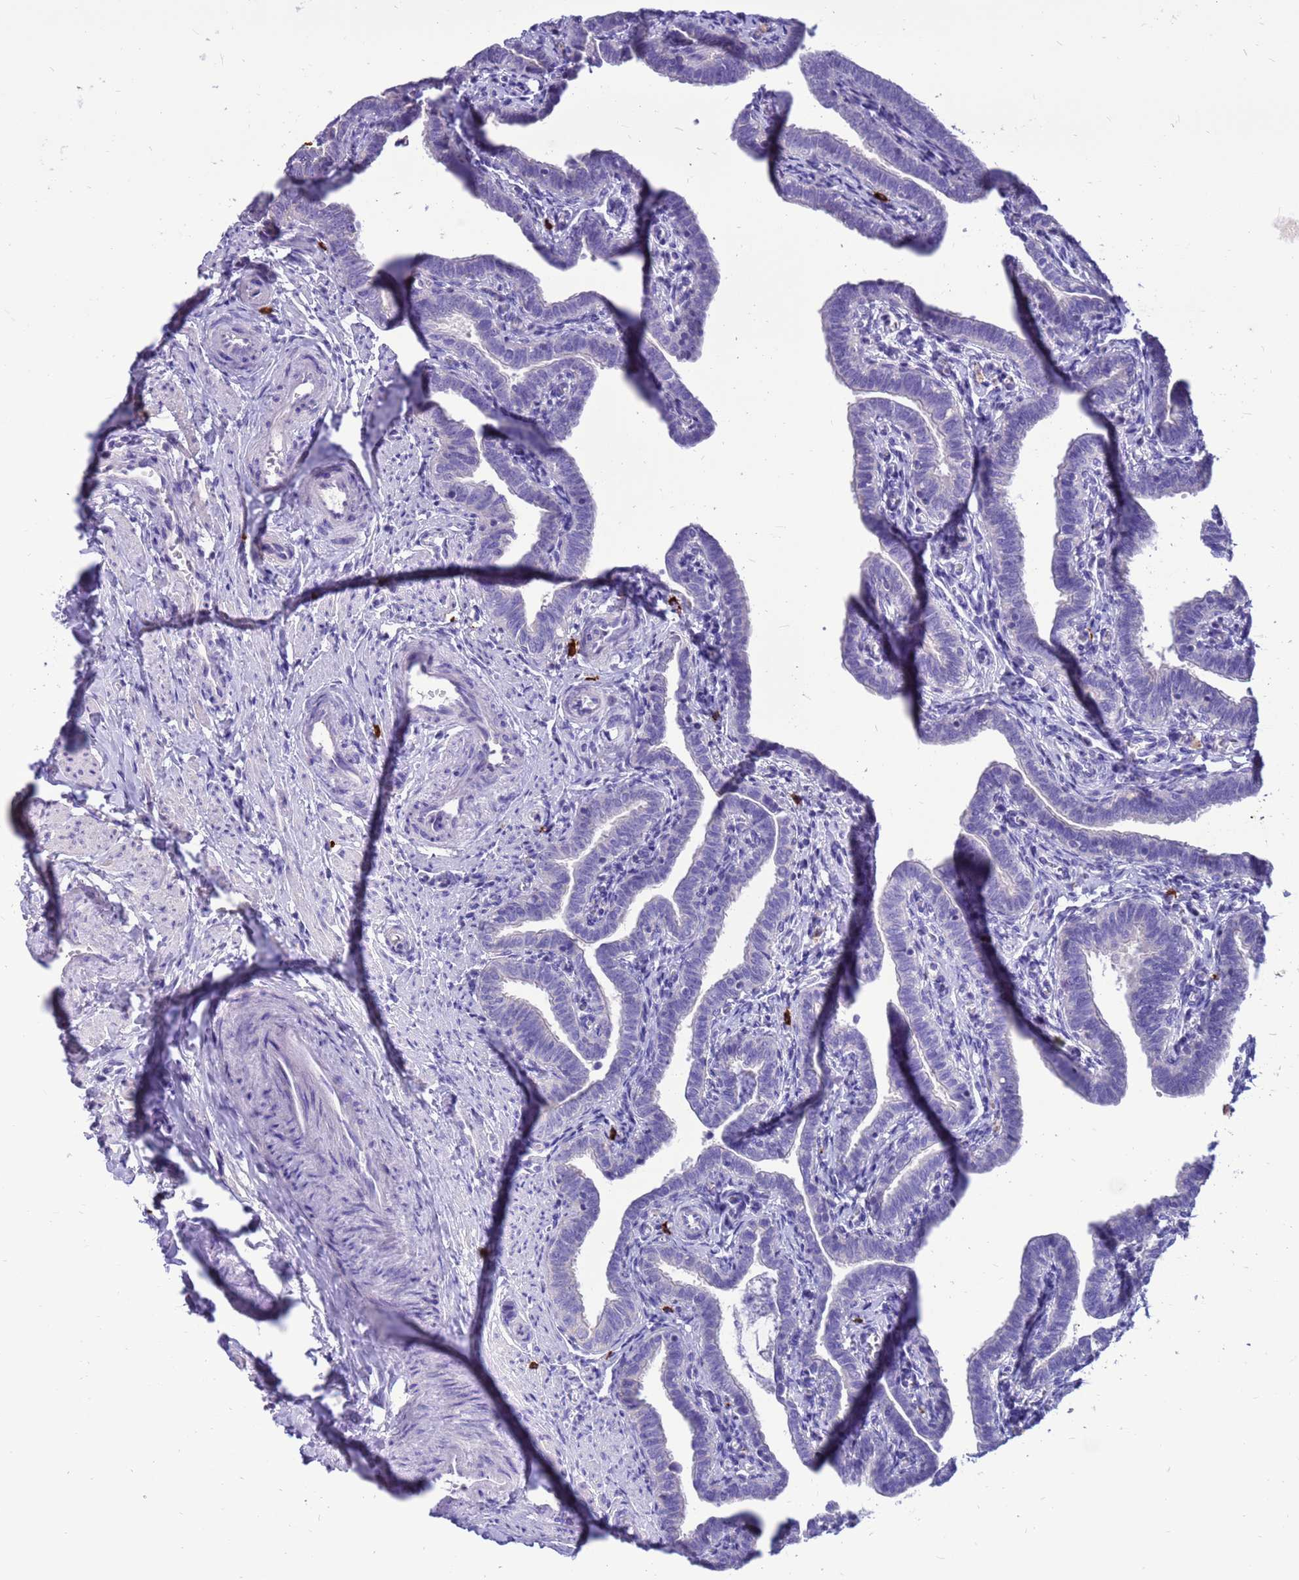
{"staining": {"intensity": "negative", "quantity": "none", "location": "none"}, "tissue": "fallopian tube", "cell_type": "Glandular cells", "image_type": "normal", "snomed": [{"axis": "morphology", "description": "Normal tissue, NOS"}, {"axis": "topography", "description": "Fallopian tube"}], "caption": "This photomicrograph is of benign fallopian tube stained with IHC to label a protein in brown with the nuclei are counter-stained blue. There is no expression in glandular cells. (Immunohistochemistry, brightfield microscopy, high magnification).", "gene": "PDE10A", "patient": {"sex": "female", "age": 36}}